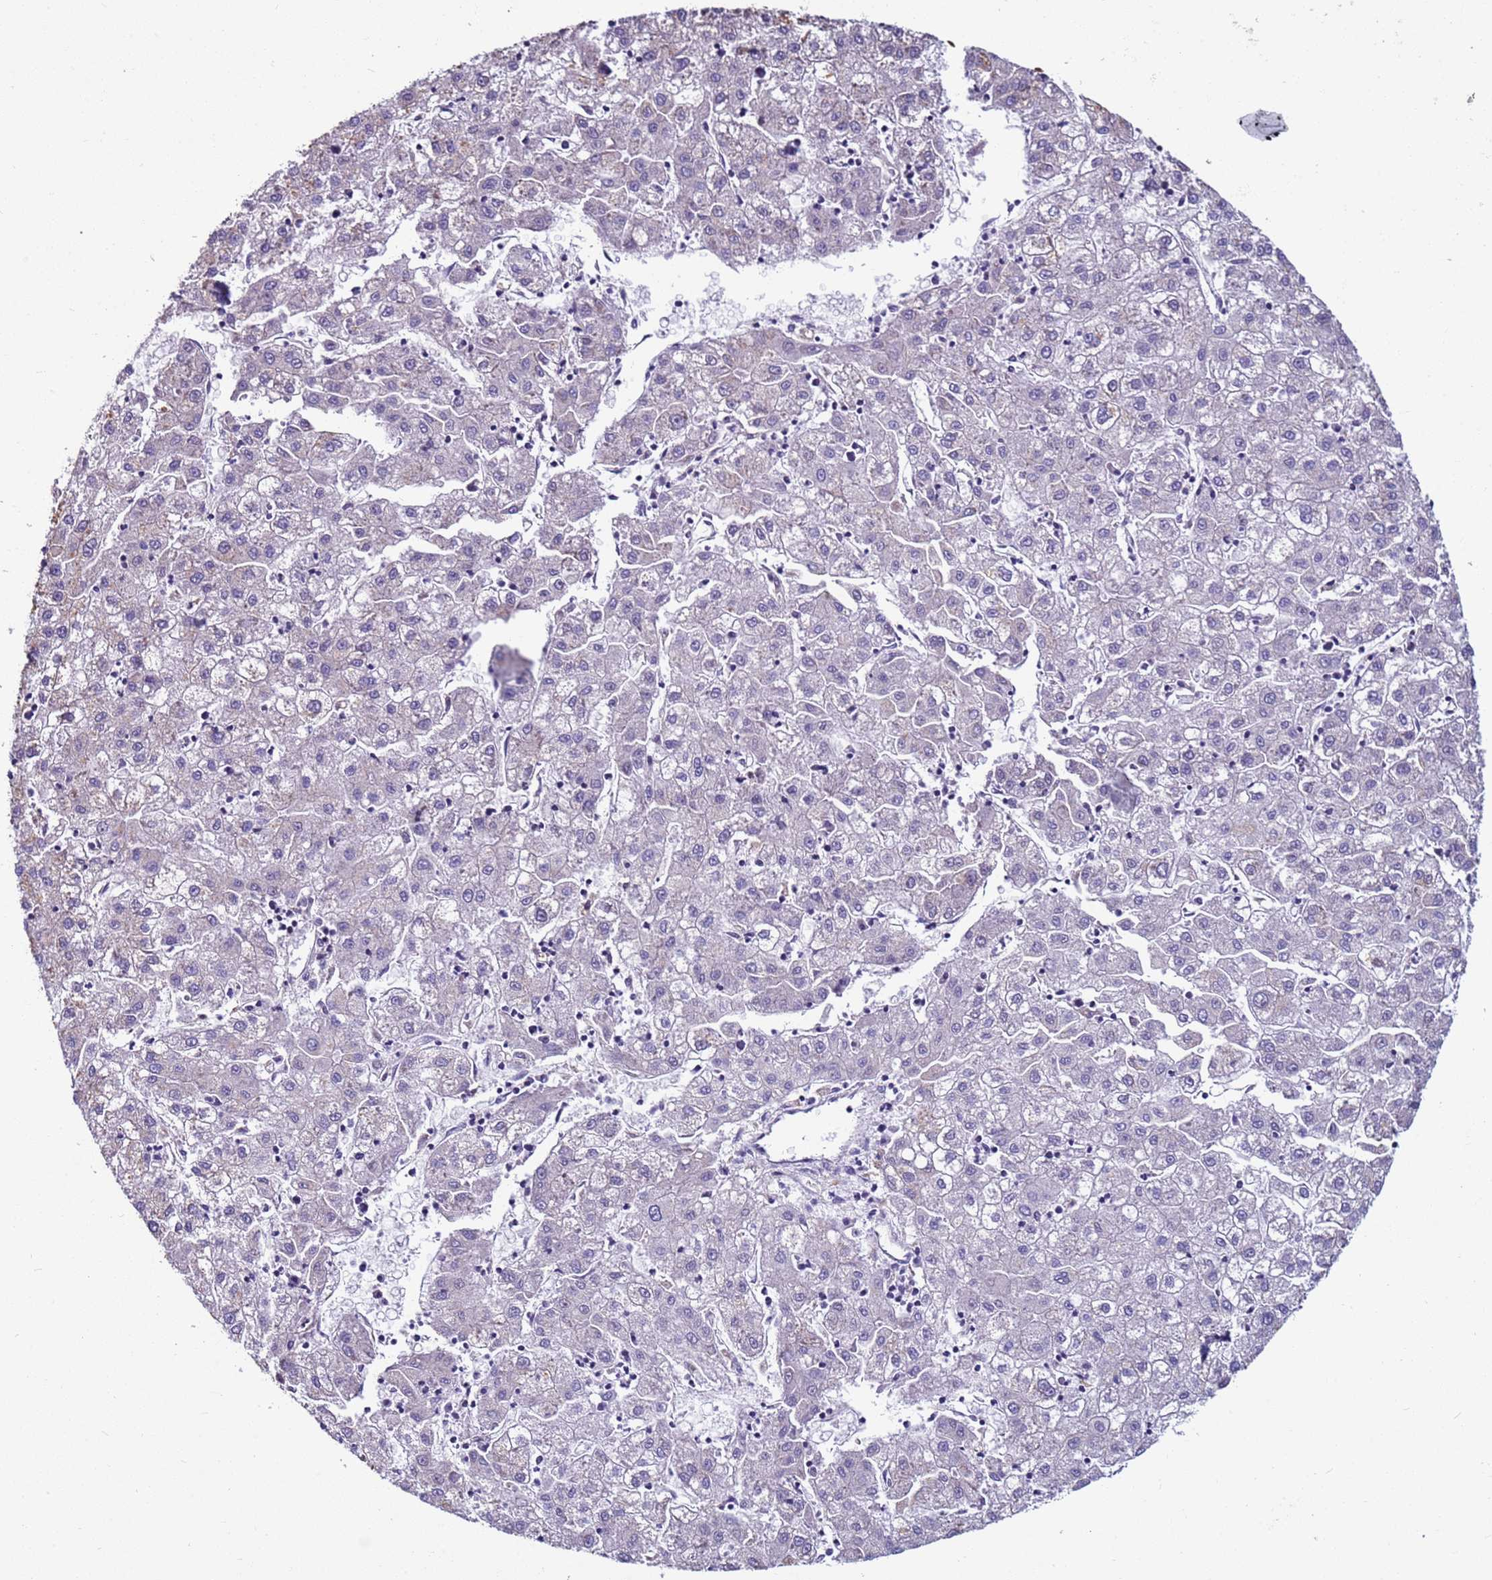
{"staining": {"intensity": "negative", "quantity": "none", "location": "none"}, "tissue": "liver cancer", "cell_type": "Tumor cells", "image_type": "cancer", "snomed": [{"axis": "morphology", "description": "Carcinoma, Hepatocellular, NOS"}, {"axis": "topography", "description": "Liver"}], "caption": "Protein analysis of liver hepatocellular carcinoma reveals no significant expression in tumor cells. Nuclei are stained in blue.", "gene": "MCRIP1", "patient": {"sex": "male", "age": 72}}